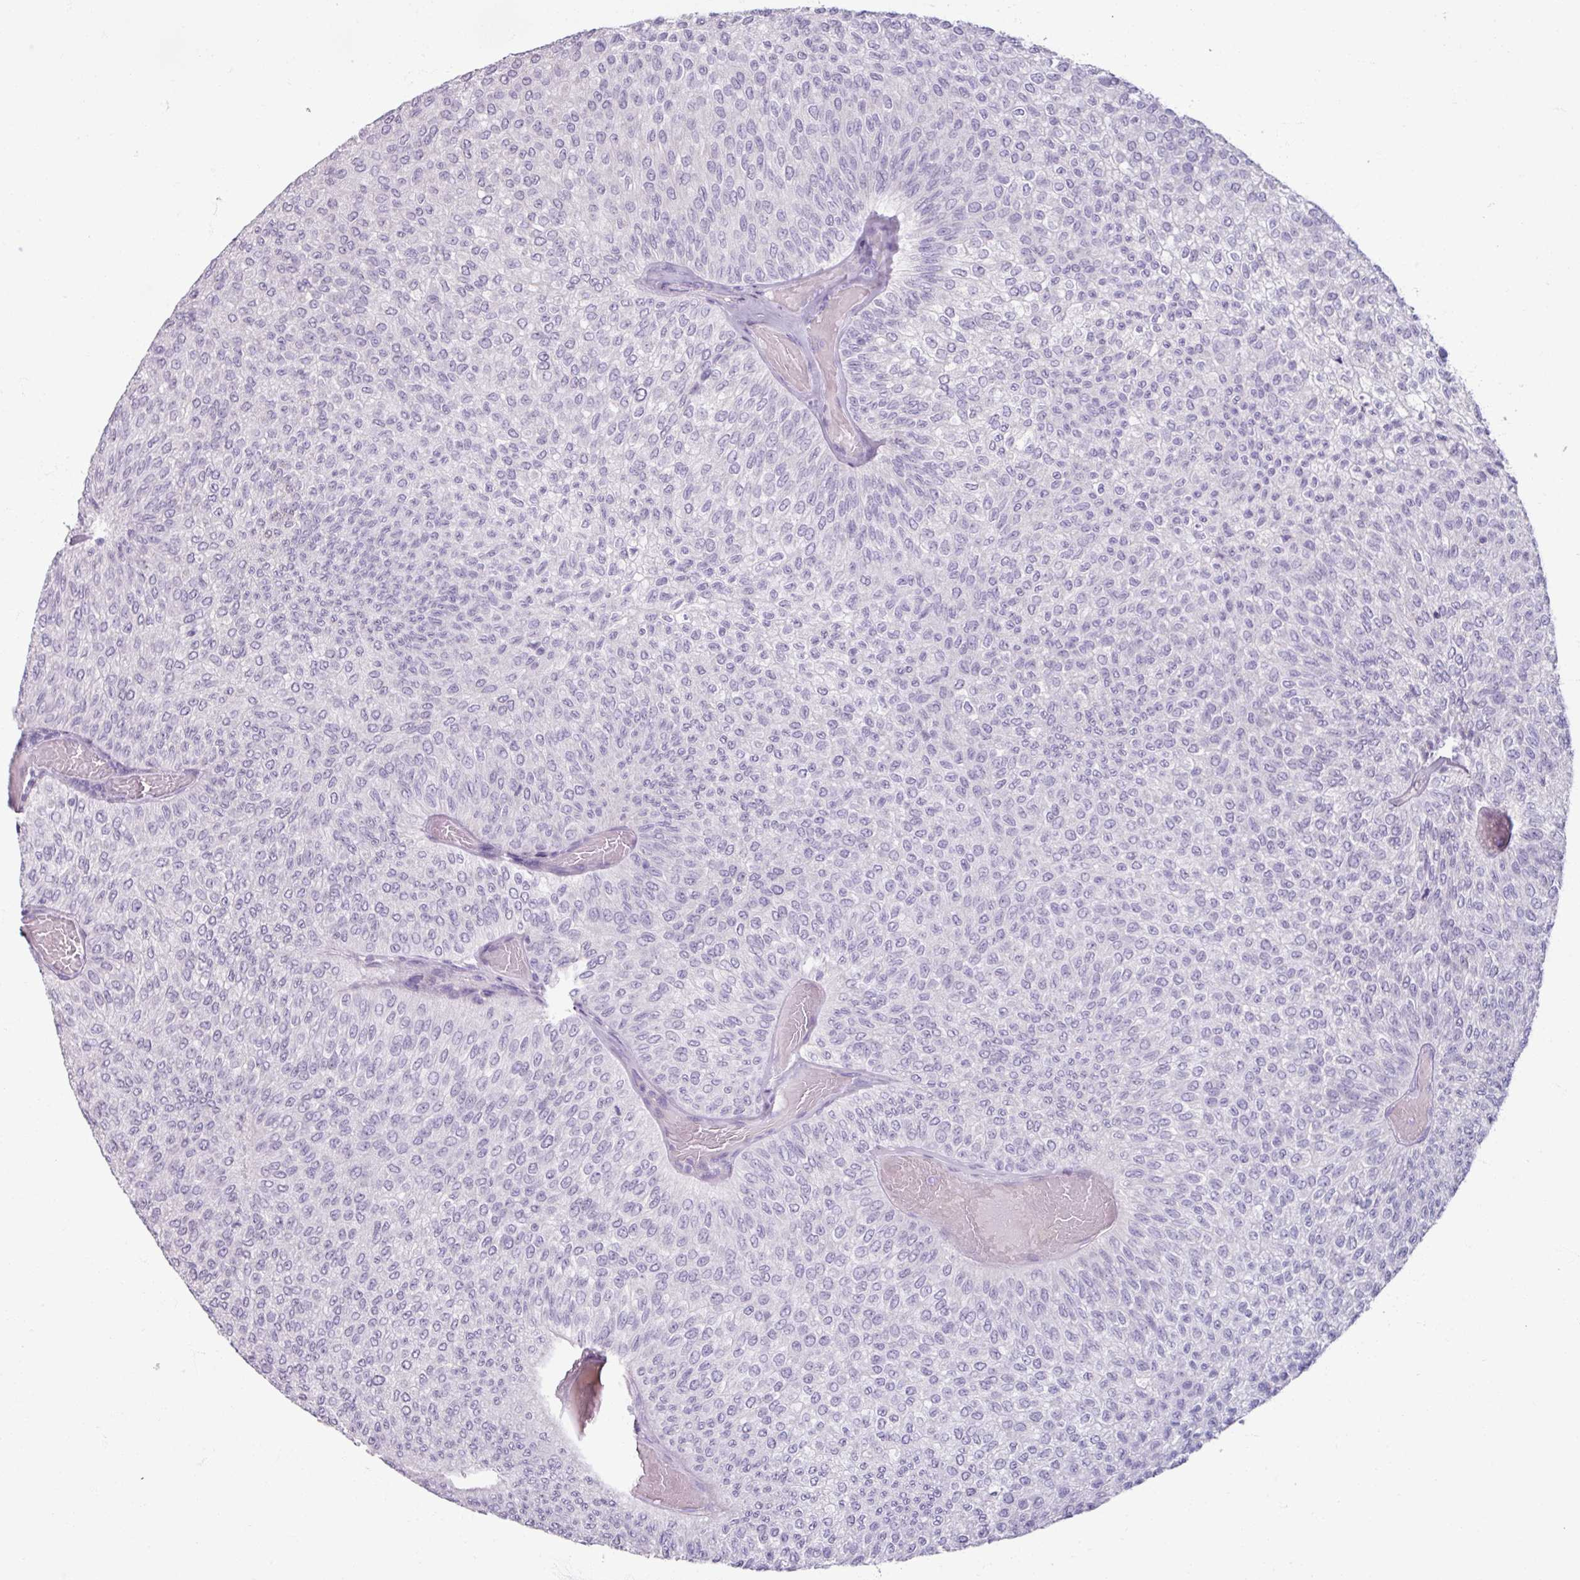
{"staining": {"intensity": "negative", "quantity": "none", "location": "none"}, "tissue": "urothelial cancer", "cell_type": "Tumor cells", "image_type": "cancer", "snomed": [{"axis": "morphology", "description": "Urothelial carcinoma, Low grade"}, {"axis": "topography", "description": "Urinary bladder"}], "caption": "Immunohistochemical staining of human urothelial carcinoma (low-grade) displays no significant expression in tumor cells. (Brightfield microscopy of DAB (3,3'-diaminobenzidine) IHC at high magnification).", "gene": "SLC27A5", "patient": {"sex": "male", "age": 78}}